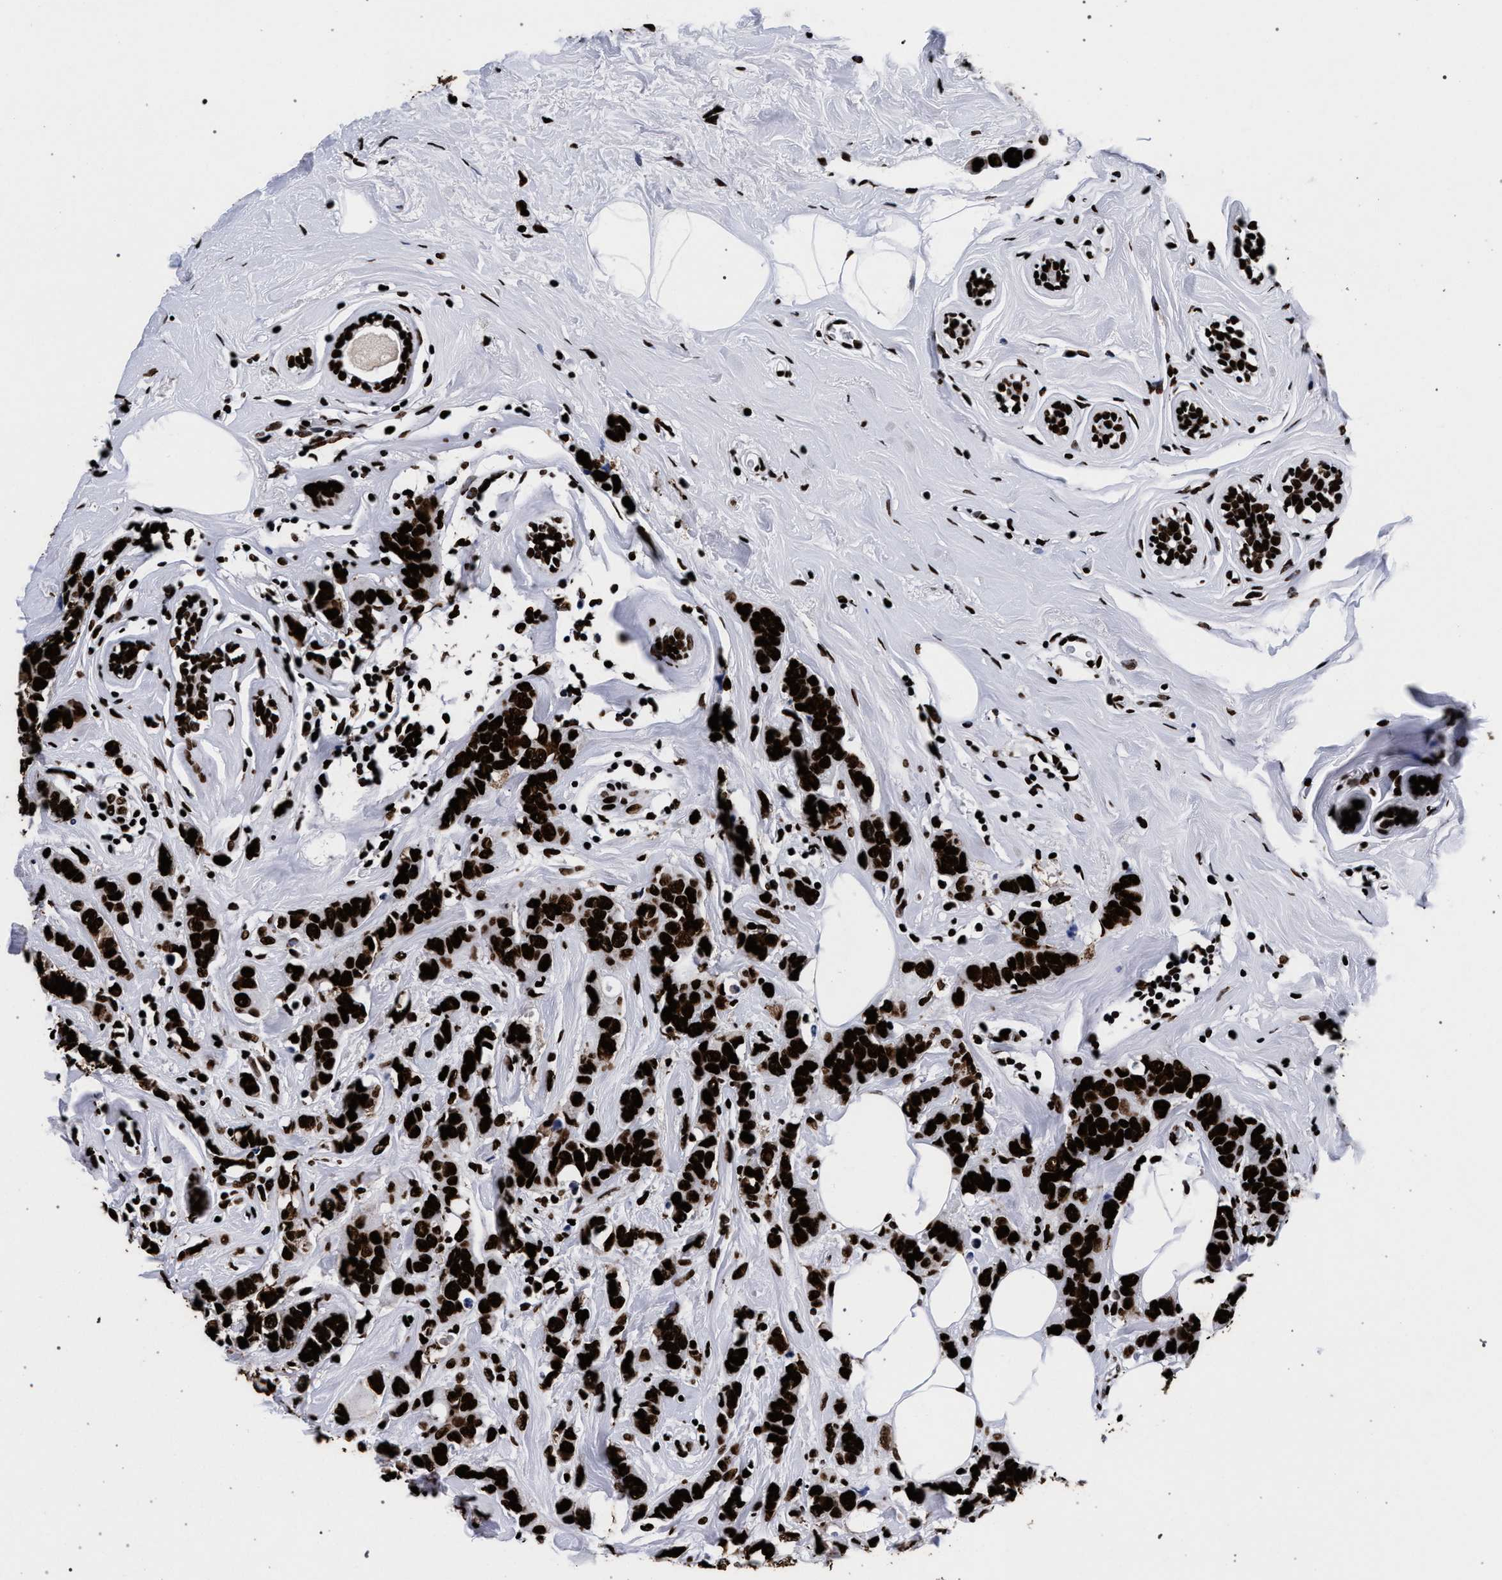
{"staining": {"intensity": "strong", "quantity": ">75%", "location": "nuclear"}, "tissue": "breast cancer", "cell_type": "Tumor cells", "image_type": "cancer", "snomed": [{"axis": "morphology", "description": "Normal tissue, NOS"}, {"axis": "morphology", "description": "Duct carcinoma"}, {"axis": "topography", "description": "Breast"}], "caption": "Tumor cells show high levels of strong nuclear expression in about >75% of cells in human breast intraductal carcinoma.", "gene": "HNRNPA1", "patient": {"sex": "female", "age": 50}}